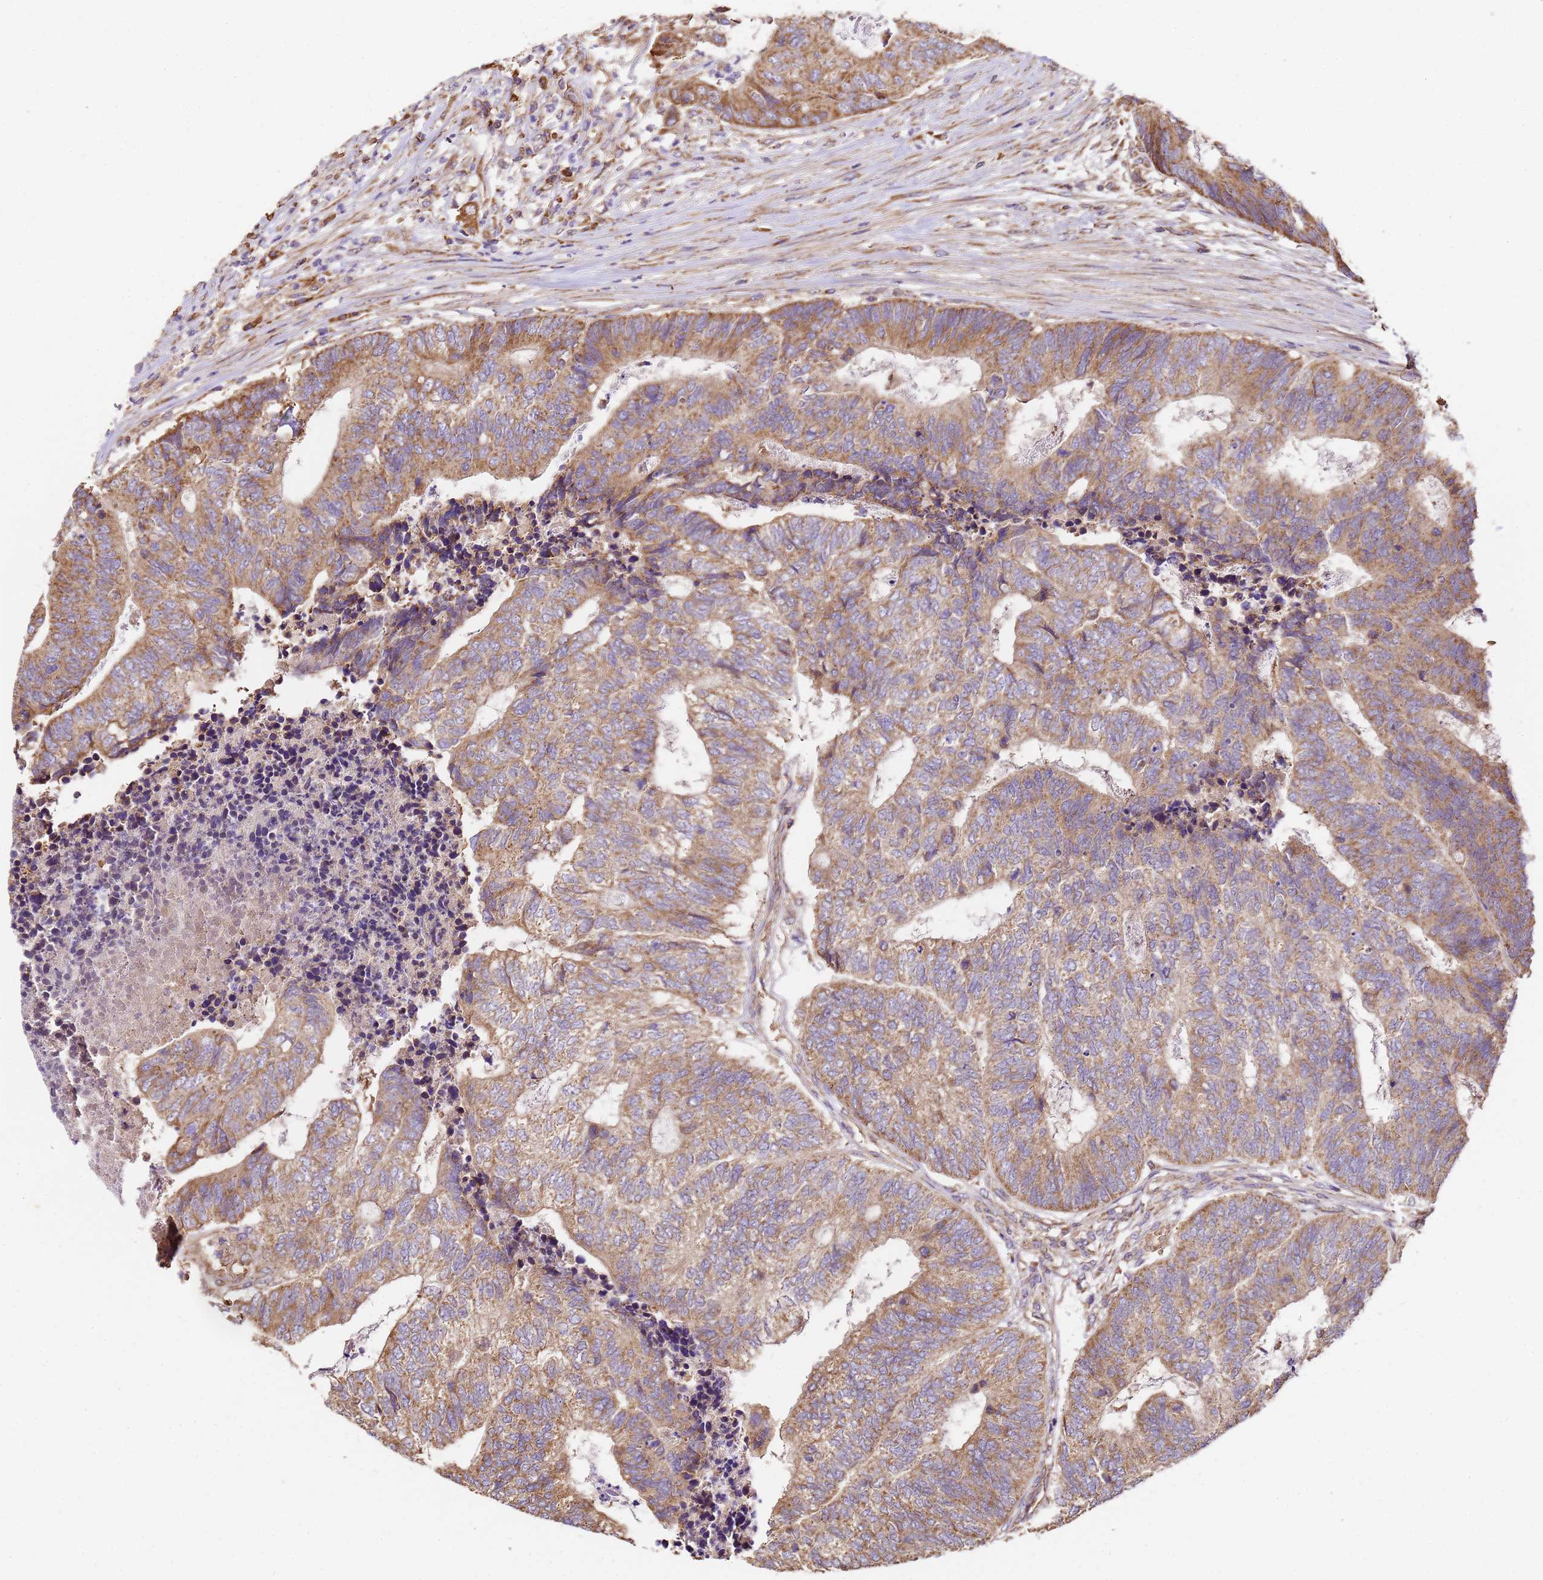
{"staining": {"intensity": "moderate", "quantity": ">75%", "location": "cytoplasmic/membranous"}, "tissue": "colorectal cancer", "cell_type": "Tumor cells", "image_type": "cancer", "snomed": [{"axis": "morphology", "description": "Adenocarcinoma, NOS"}, {"axis": "topography", "description": "Colon"}], "caption": "The micrograph reveals immunohistochemical staining of colorectal cancer. There is moderate cytoplasmic/membranous staining is appreciated in about >75% of tumor cells. The staining is performed using DAB (3,3'-diaminobenzidine) brown chromogen to label protein expression. The nuclei are counter-stained blue using hematoxylin.", "gene": "LRRIQ1", "patient": {"sex": "female", "age": 67}}